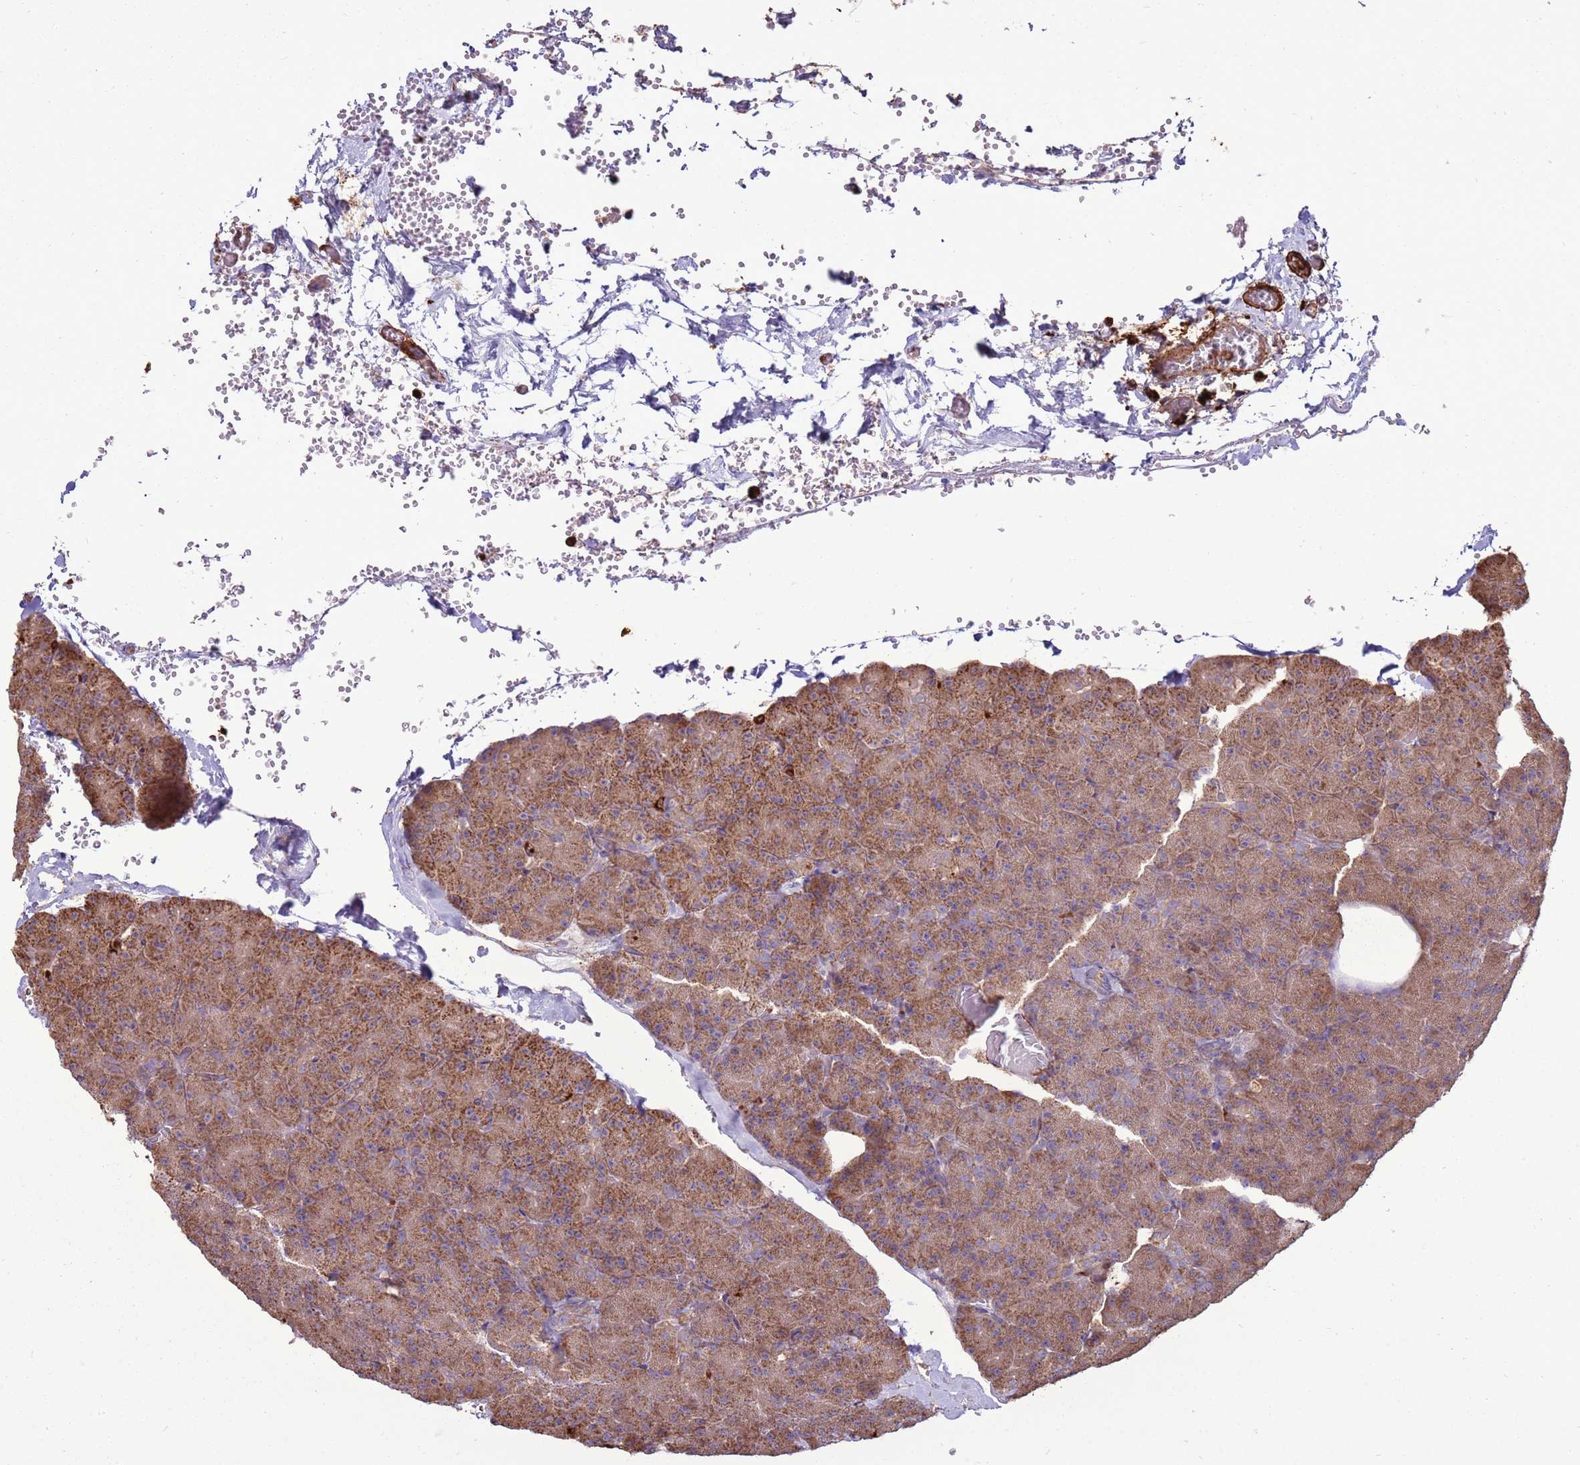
{"staining": {"intensity": "moderate", "quantity": ">75%", "location": "cytoplasmic/membranous"}, "tissue": "pancreas", "cell_type": "Exocrine glandular cells", "image_type": "normal", "snomed": [{"axis": "morphology", "description": "Normal tissue, NOS"}, {"axis": "morphology", "description": "Carcinoid, malignant, NOS"}, {"axis": "topography", "description": "Pancreas"}], "caption": "Exocrine glandular cells exhibit medium levels of moderate cytoplasmic/membranous expression in approximately >75% of cells in normal human pancreas.", "gene": "DDX59", "patient": {"sex": "female", "age": 35}}